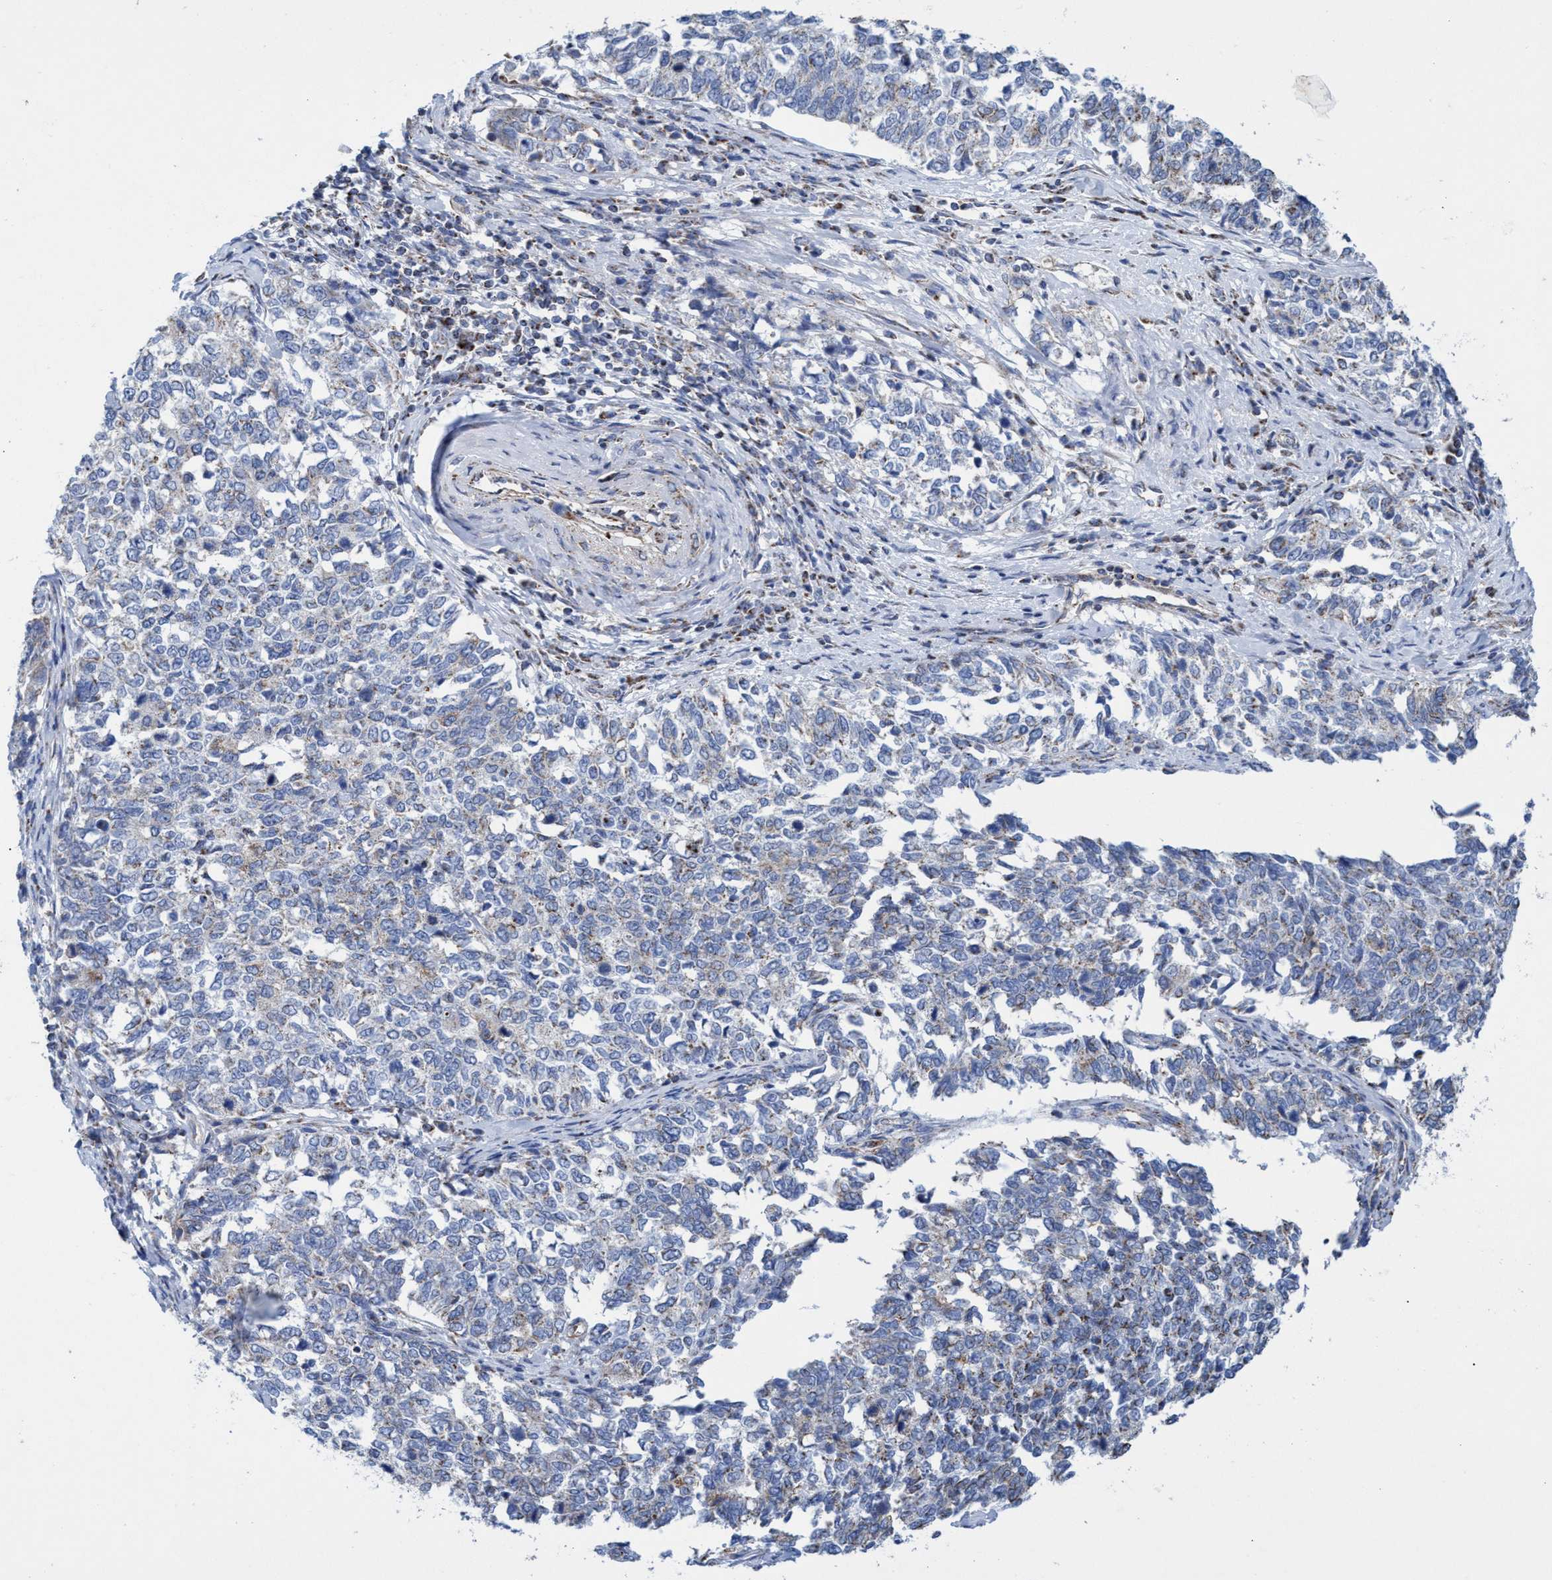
{"staining": {"intensity": "weak", "quantity": "25%-75%", "location": "cytoplasmic/membranous"}, "tissue": "cervical cancer", "cell_type": "Tumor cells", "image_type": "cancer", "snomed": [{"axis": "morphology", "description": "Squamous cell carcinoma, NOS"}, {"axis": "topography", "description": "Cervix"}], "caption": "Immunohistochemistry image of neoplastic tissue: human squamous cell carcinoma (cervical) stained using immunohistochemistry (IHC) displays low levels of weak protein expression localized specifically in the cytoplasmic/membranous of tumor cells, appearing as a cytoplasmic/membranous brown color.", "gene": "ZNF750", "patient": {"sex": "female", "age": 63}}